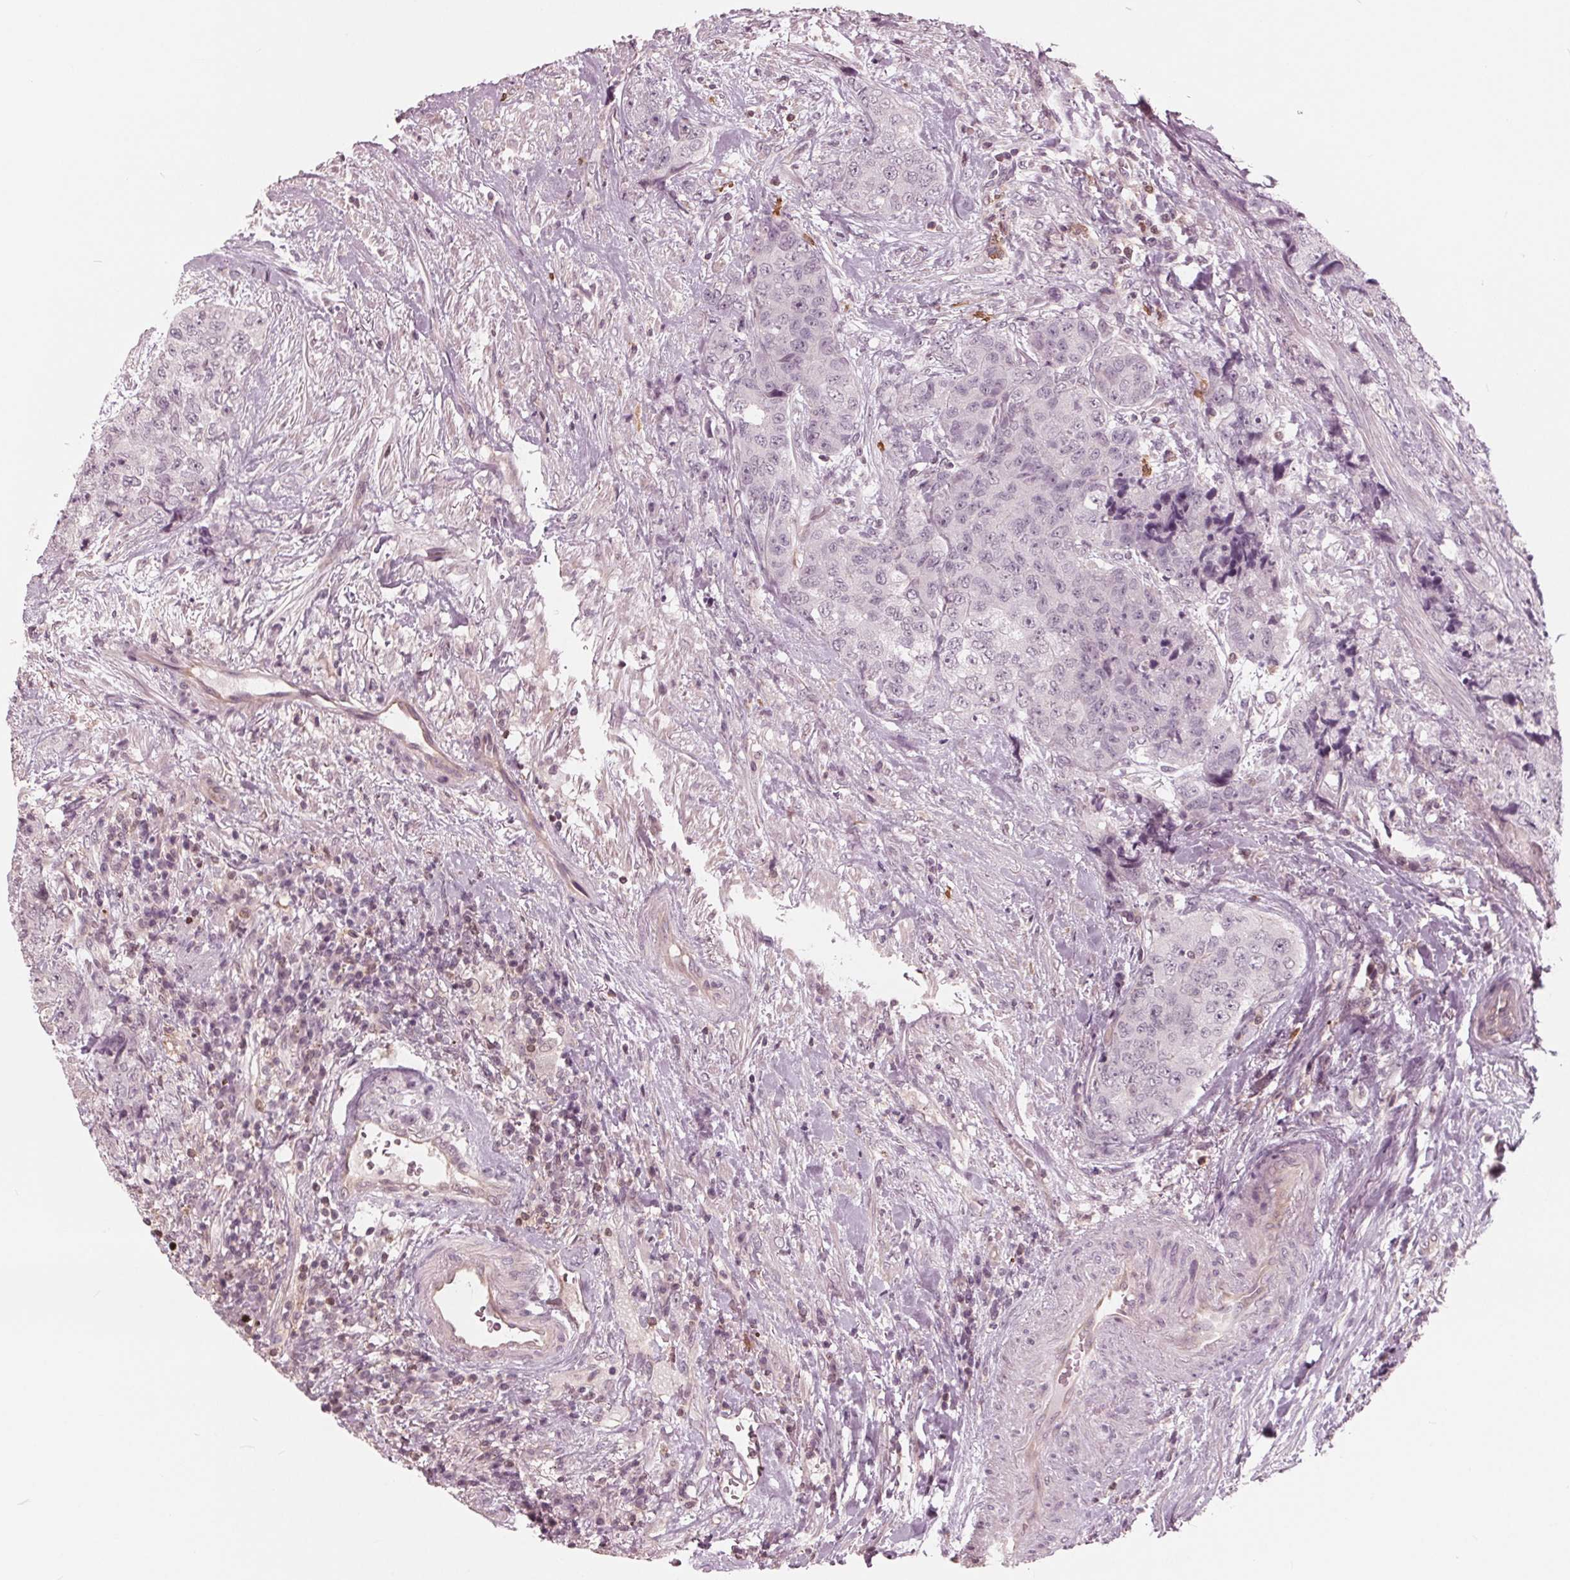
{"staining": {"intensity": "negative", "quantity": "none", "location": "none"}, "tissue": "urothelial cancer", "cell_type": "Tumor cells", "image_type": "cancer", "snomed": [{"axis": "morphology", "description": "Urothelial carcinoma, High grade"}, {"axis": "topography", "description": "Urinary bladder"}], "caption": "This is an IHC histopathology image of human urothelial carcinoma (high-grade). There is no staining in tumor cells.", "gene": "ING3", "patient": {"sex": "female", "age": 78}}